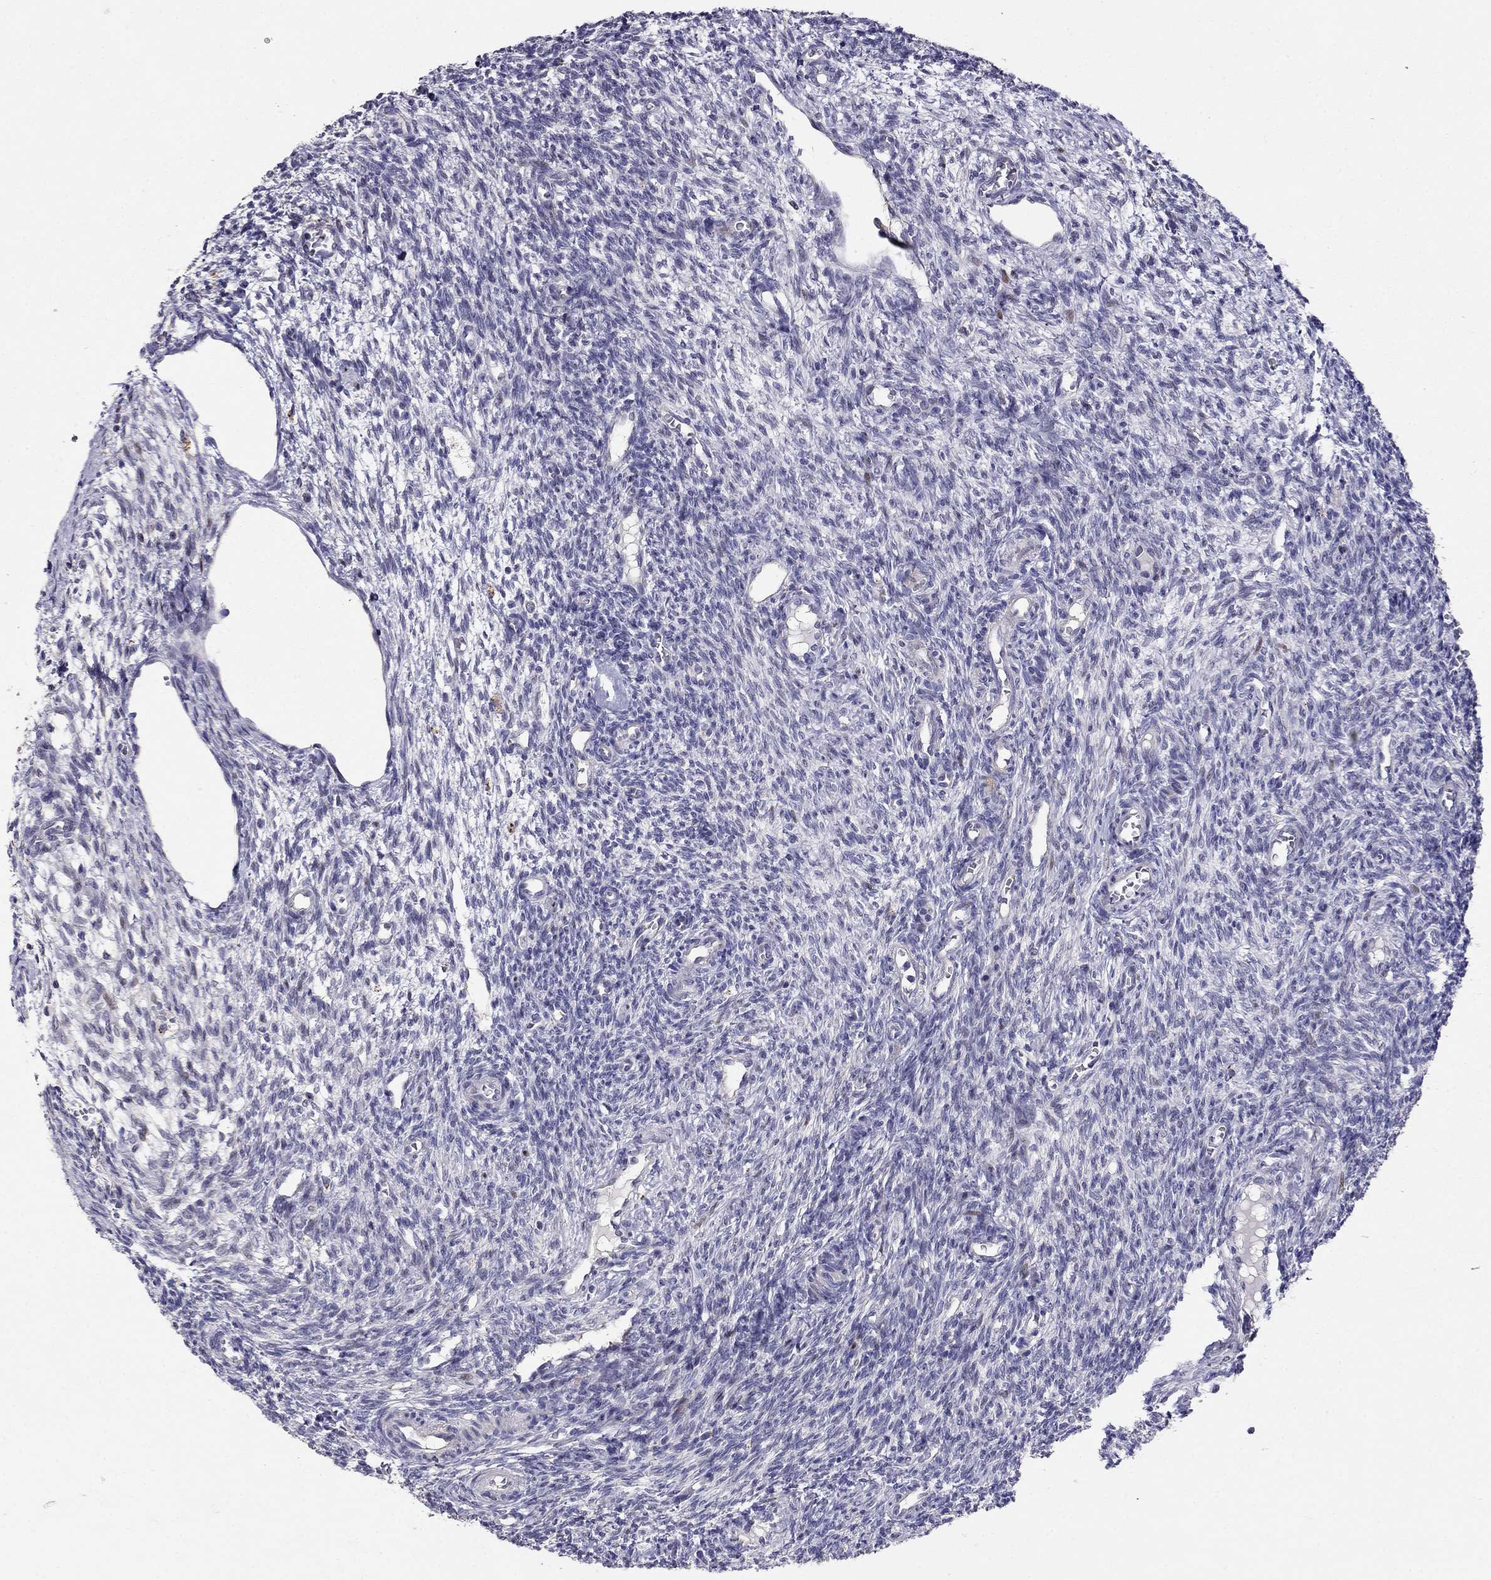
{"staining": {"intensity": "negative", "quantity": "none", "location": "none"}, "tissue": "ovary", "cell_type": "Follicle cells", "image_type": "normal", "snomed": [{"axis": "morphology", "description": "Normal tissue, NOS"}, {"axis": "topography", "description": "Ovary"}], "caption": "Human ovary stained for a protein using IHC demonstrates no staining in follicle cells.", "gene": "MAGEB4", "patient": {"sex": "female", "age": 27}}